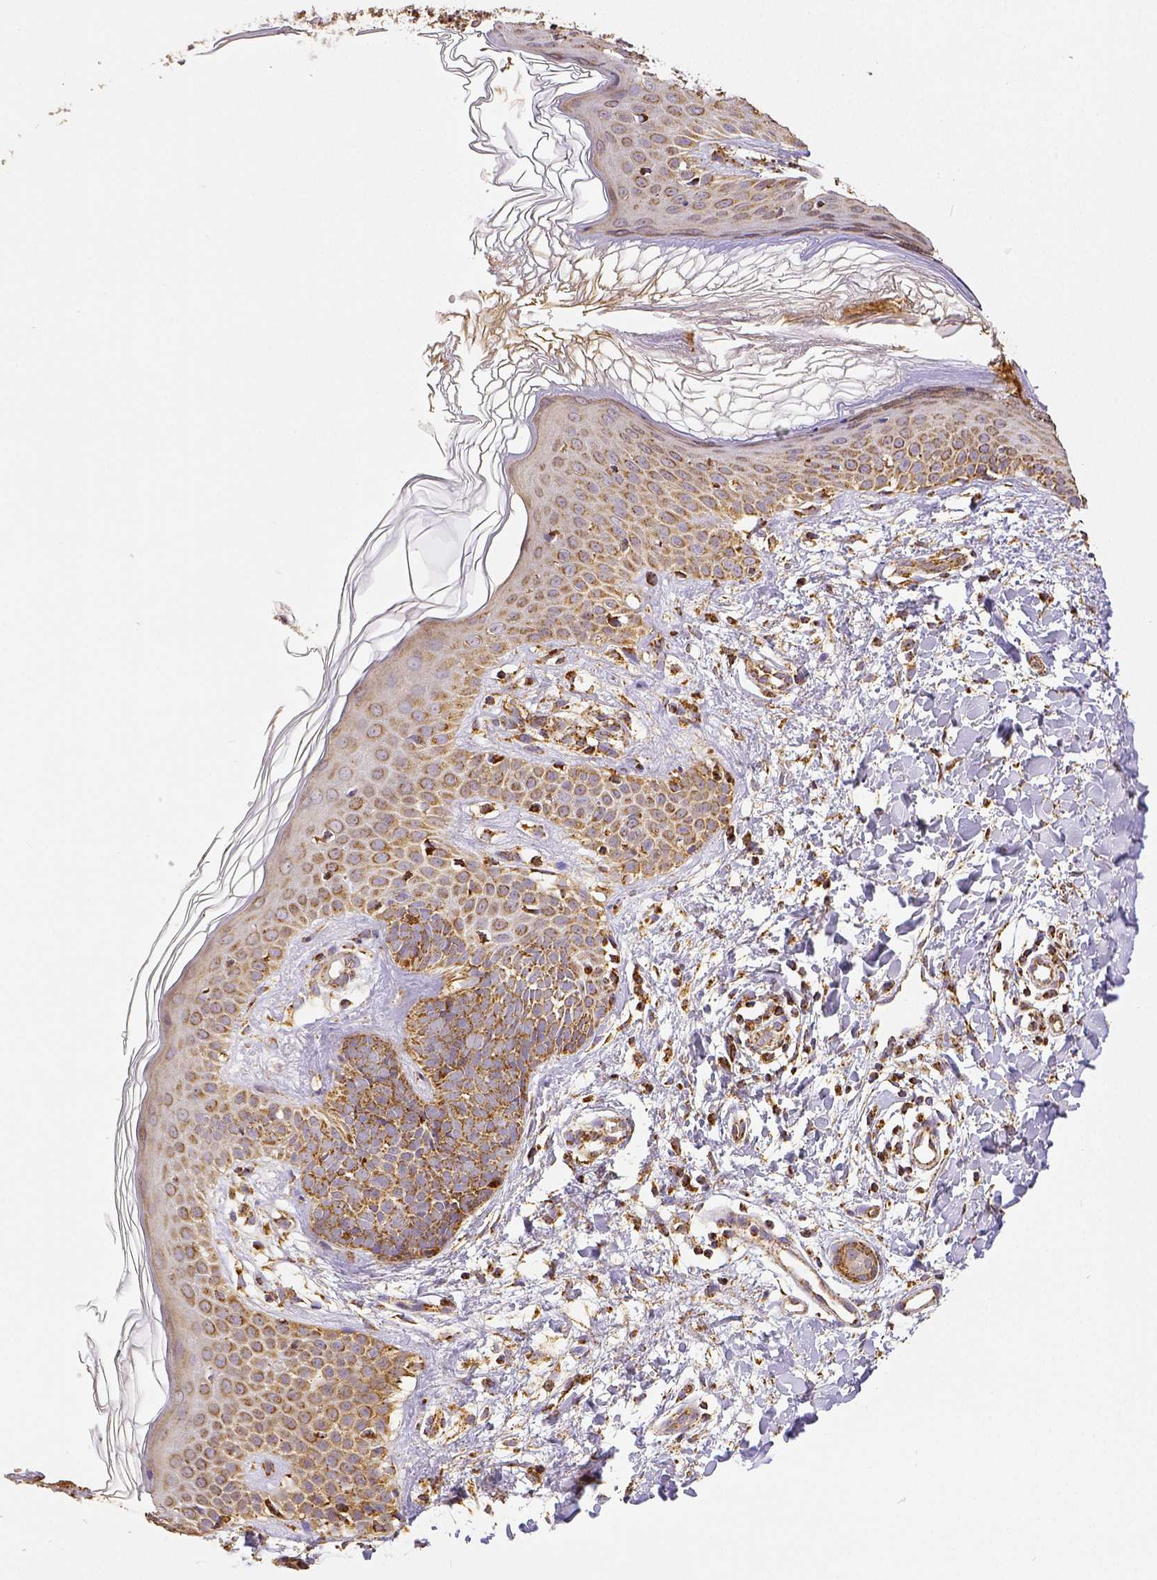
{"staining": {"intensity": "moderate", "quantity": ">75%", "location": "cytoplasmic/membranous"}, "tissue": "skin cancer", "cell_type": "Tumor cells", "image_type": "cancer", "snomed": [{"axis": "morphology", "description": "Basal cell carcinoma"}, {"axis": "topography", "description": "Skin"}], "caption": "Immunohistochemistry (IHC) photomicrograph of human basal cell carcinoma (skin) stained for a protein (brown), which demonstrates medium levels of moderate cytoplasmic/membranous positivity in approximately >75% of tumor cells.", "gene": "SDHB", "patient": {"sex": "female", "age": 51}}